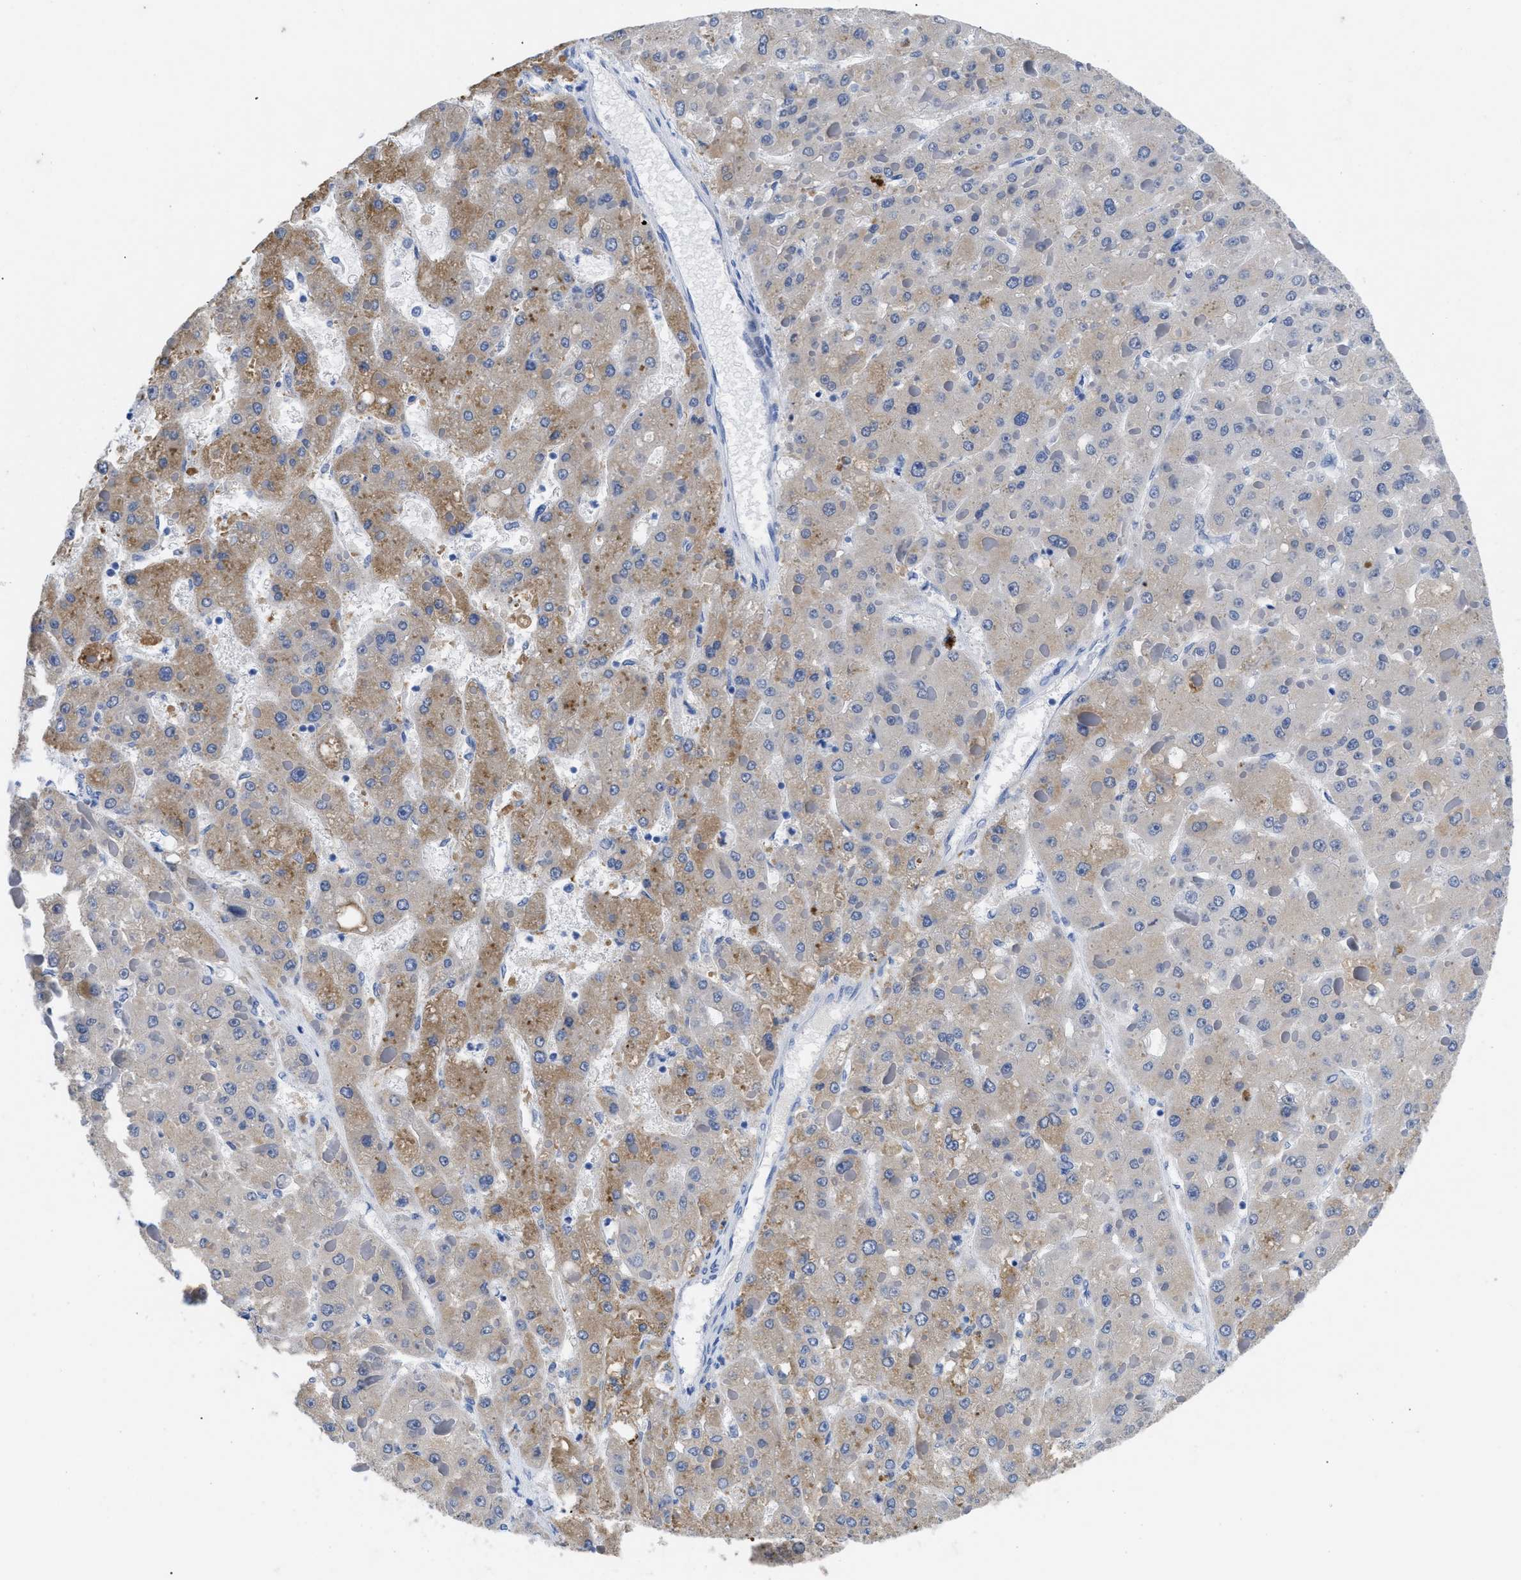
{"staining": {"intensity": "weak", "quantity": "<25%", "location": "cytoplasmic/membranous"}, "tissue": "liver cancer", "cell_type": "Tumor cells", "image_type": "cancer", "snomed": [{"axis": "morphology", "description": "Carcinoma, Hepatocellular, NOS"}, {"axis": "topography", "description": "Liver"}], "caption": "High power microscopy histopathology image of an immunohistochemistry (IHC) image of hepatocellular carcinoma (liver), revealing no significant positivity in tumor cells. The staining was performed using DAB (3,3'-diaminobenzidine) to visualize the protein expression in brown, while the nuclei were stained in blue with hematoxylin (Magnification: 20x).", "gene": "TMEM68", "patient": {"sex": "female", "age": 73}}